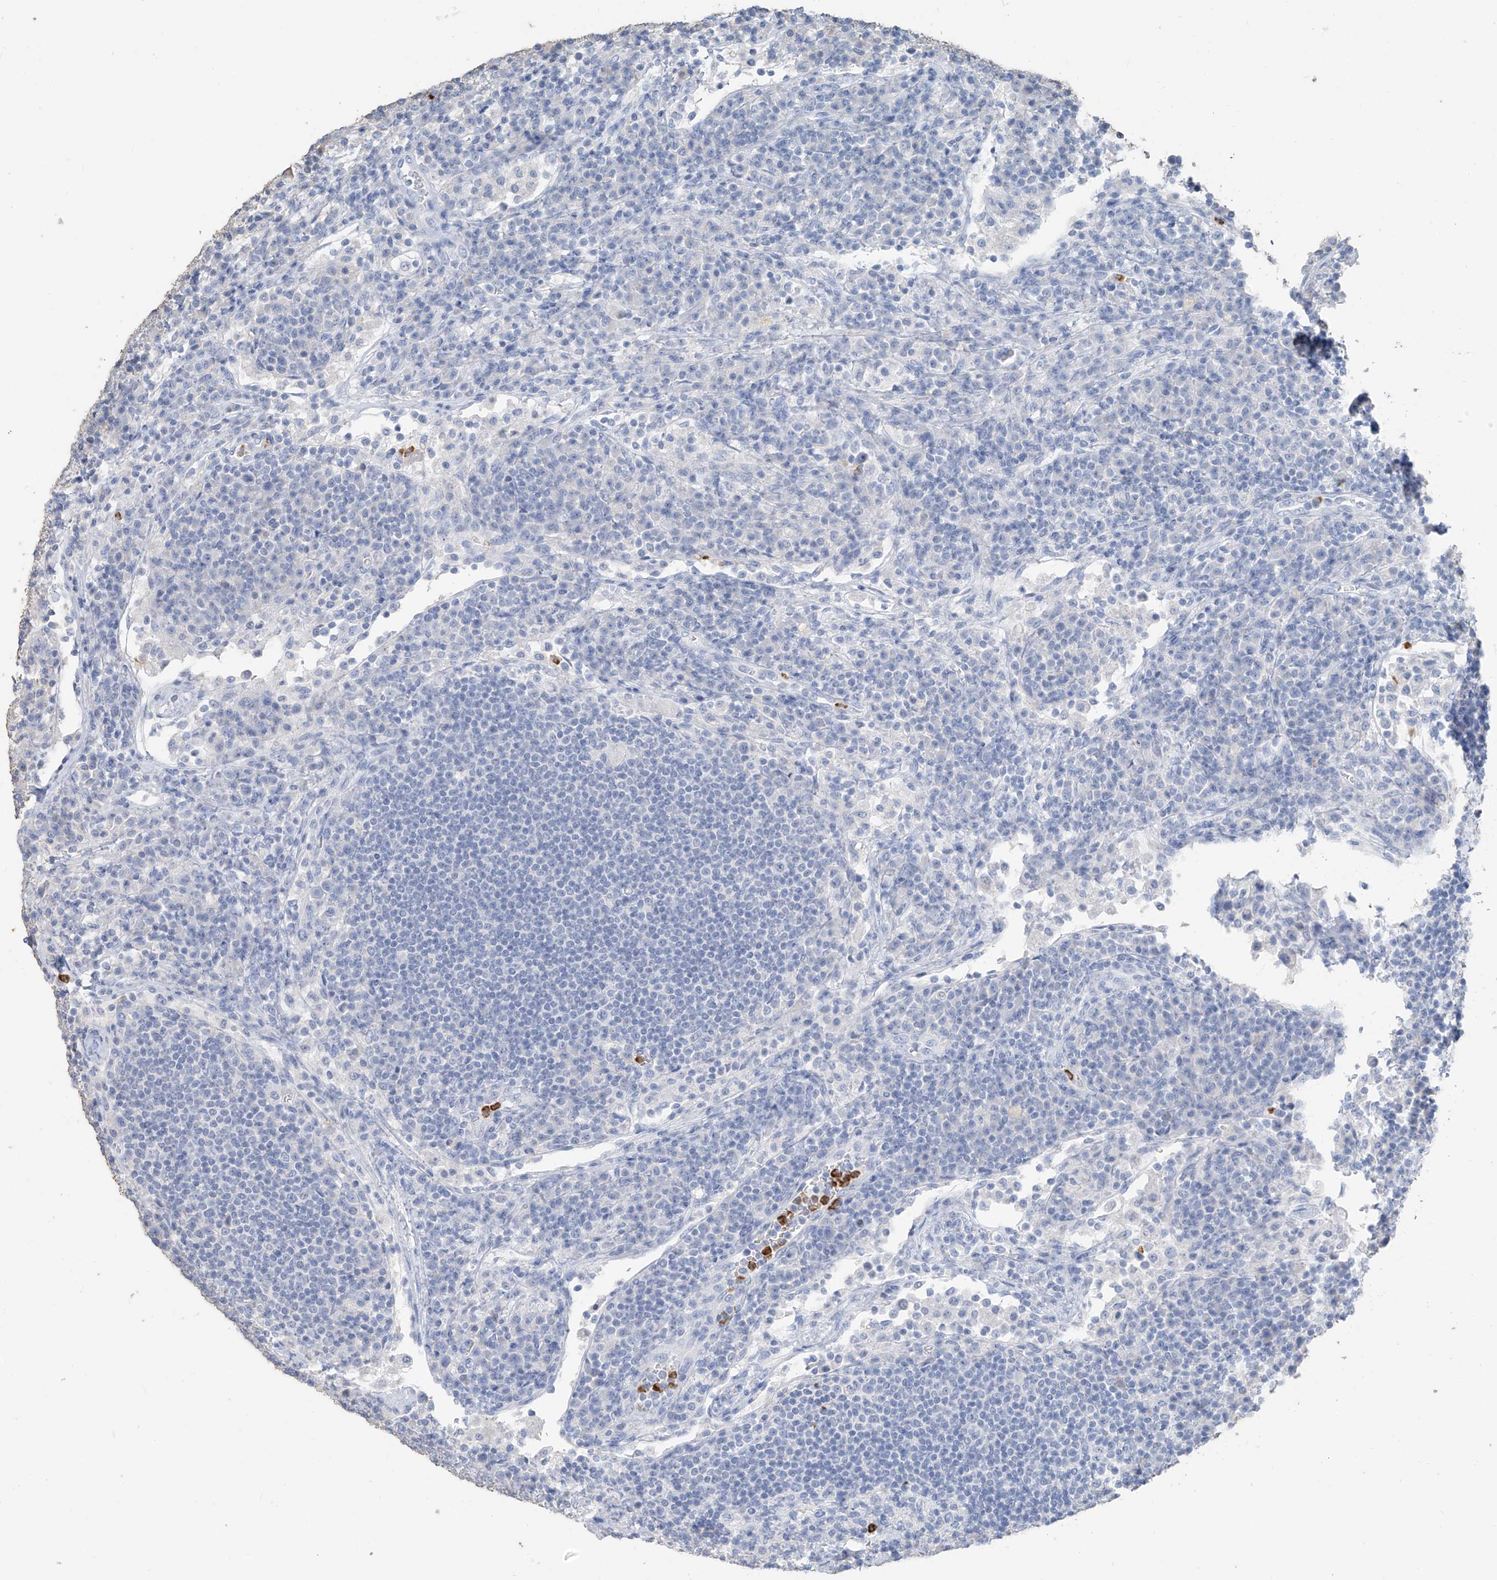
{"staining": {"intensity": "strong", "quantity": "<25%", "location": "cytoplasmic/membranous"}, "tissue": "lymph node", "cell_type": "Non-germinal center cells", "image_type": "normal", "snomed": [{"axis": "morphology", "description": "Normal tissue, NOS"}, {"axis": "topography", "description": "Lymph node"}], "caption": "The micrograph demonstrates immunohistochemical staining of normal lymph node. There is strong cytoplasmic/membranous staining is appreciated in about <25% of non-germinal center cells.", "gene": "PAFAH1B3", "patient": {"sex": "female", "age": 53}}